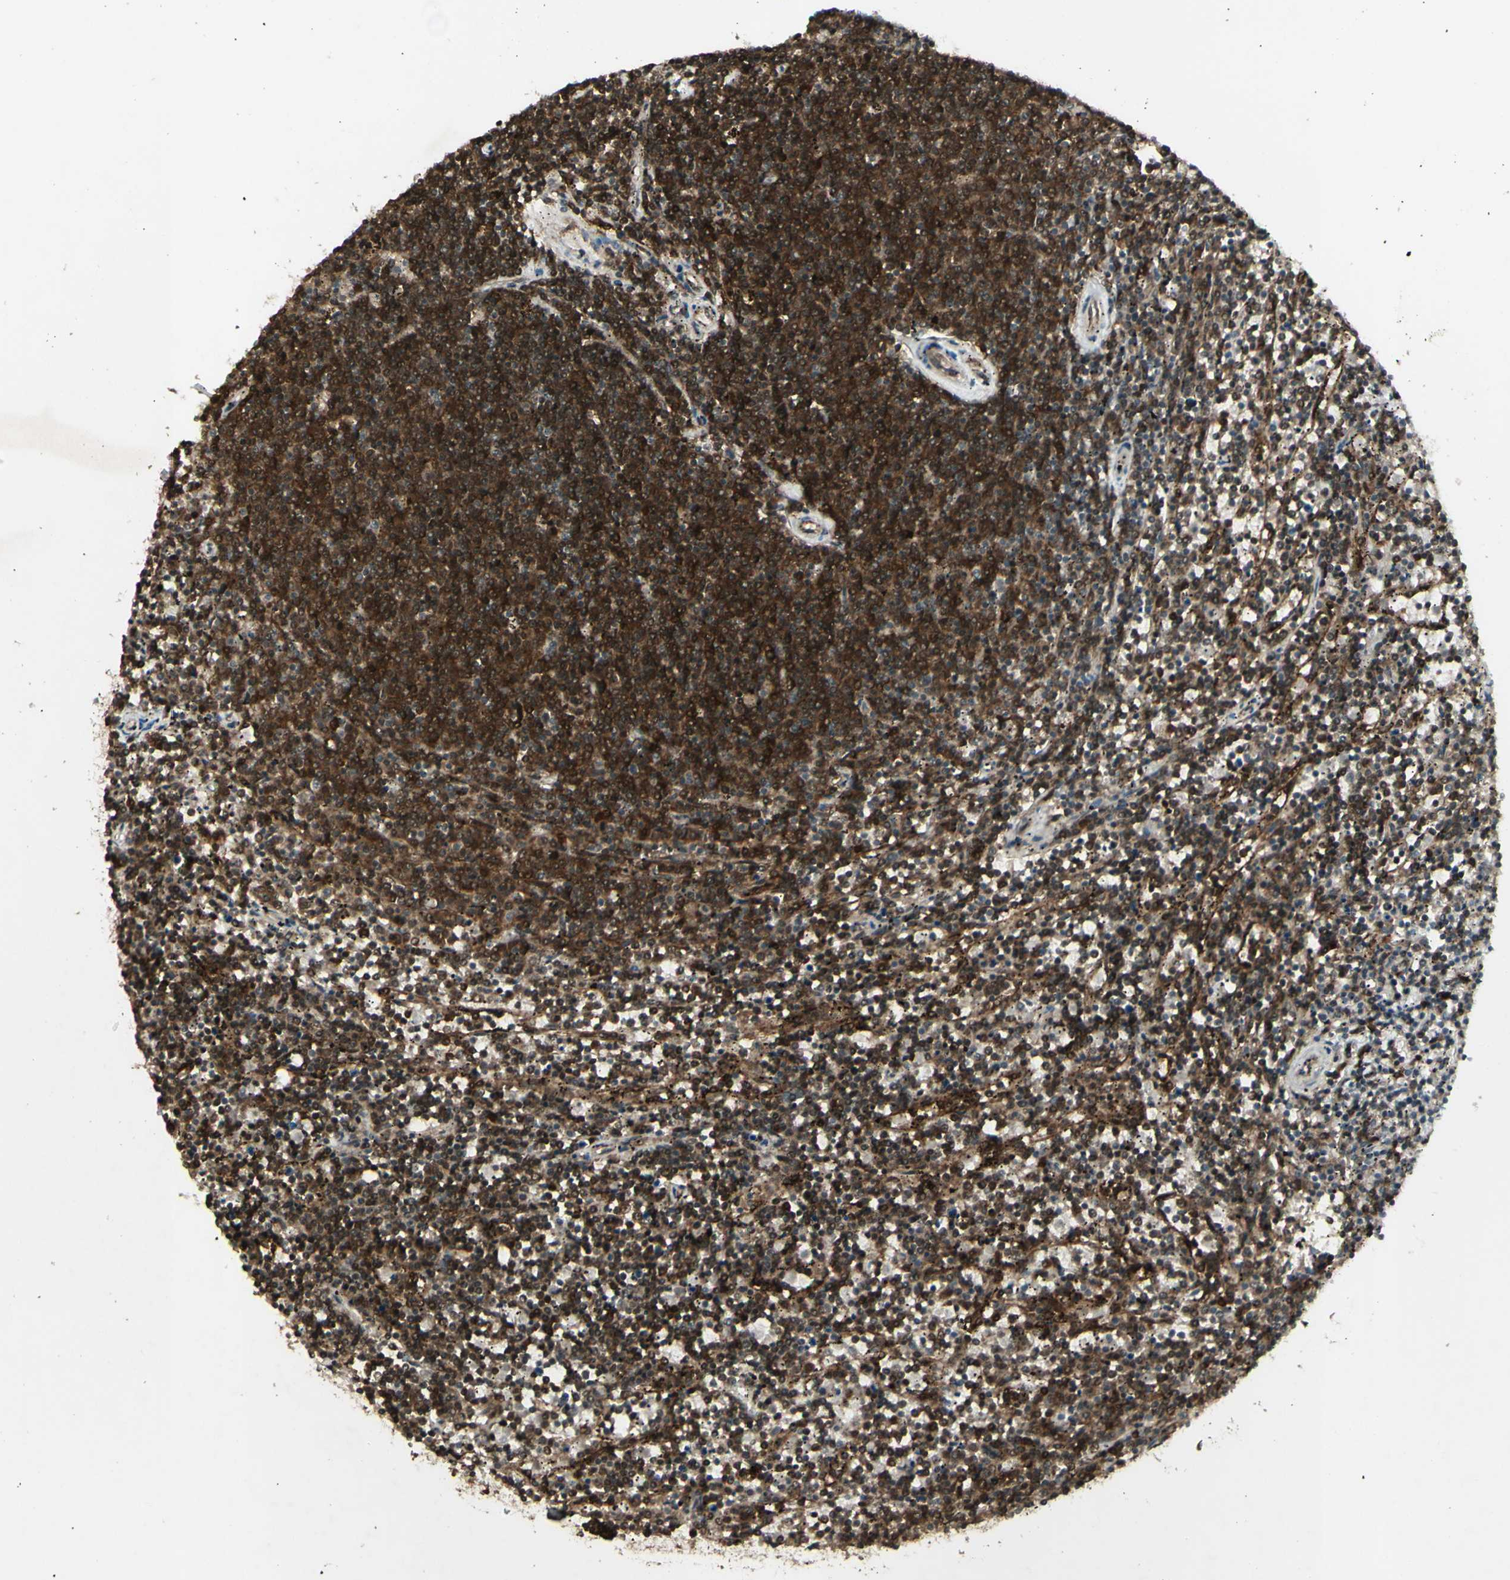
{"staining": {"intensity": "strong", "quantity": ">75%", "location": "cytoplasmic/membranous,nuclear"}, "tissue": "lymphoma", "cell_type": "Tumor cells", "image_type": "cancer", "snomed": [{"axis": "morphology", "description": "Malignant lymphoma, non-Hodgkin's type, Low grade"}, {"axis": "topography", "description": "Spleen"}], "caption": "Lymphoma tissue shows strong cytoplasmic/membranous and nuclear expression in approximately >75% of tumor cells", "gene": "BLNK", "patient": {"sex": "female", "age": 50}}